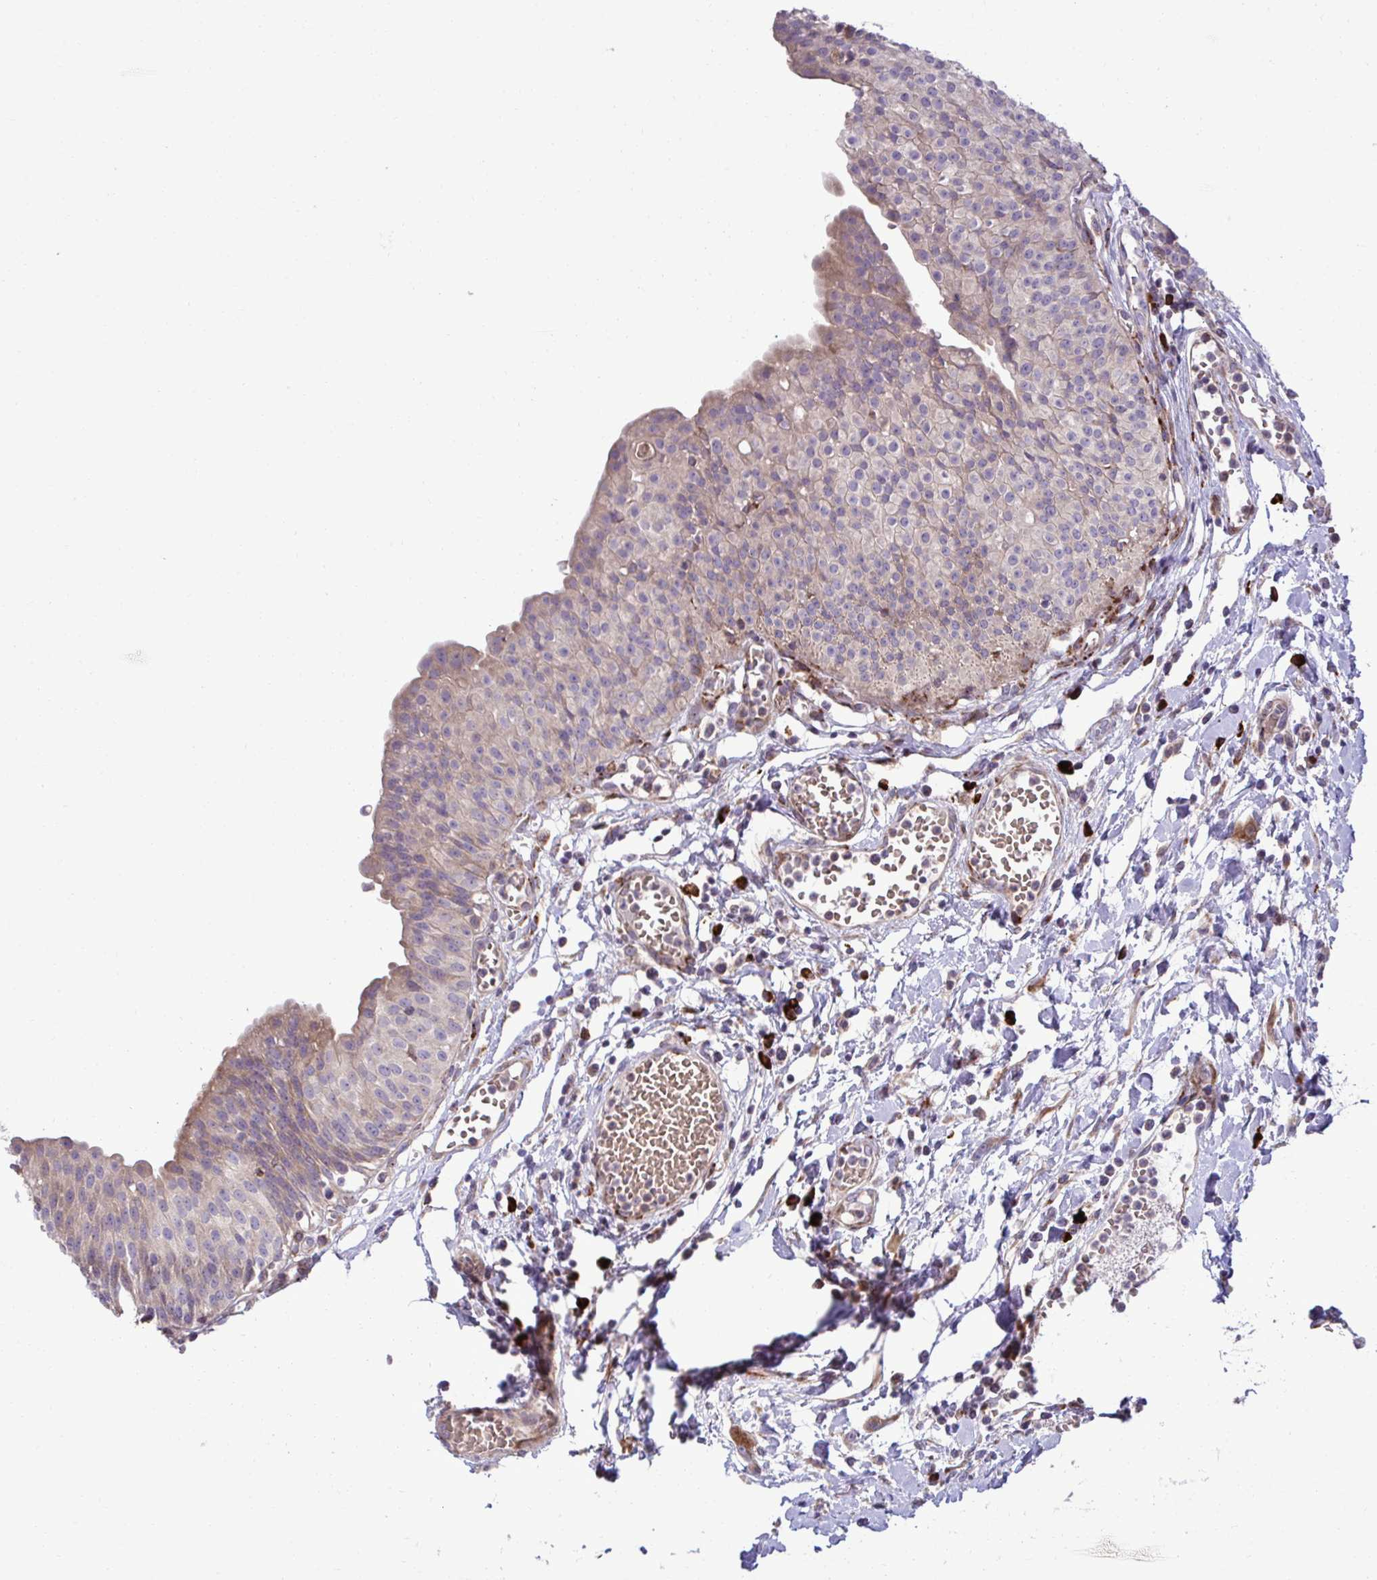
{"staining": {"intensity": "weak", "quantity": "<25%", "location": "cytoplasmic/membranous"}, "tissue": "urinary bladder", "cell_type": "Urothelial cells", "image_type": "normal", "snomed": [{"axis": "morphology", "description": "Normal tissue, NOS"}, {"axis": "topography", "description": "Urinary bladder"}], "caption": "IHC of benign human urinary bladder exhibits no positivity in urothelial cells.", "gene": "LIMS1", "patient": {"sex": "male", "age": 64}}